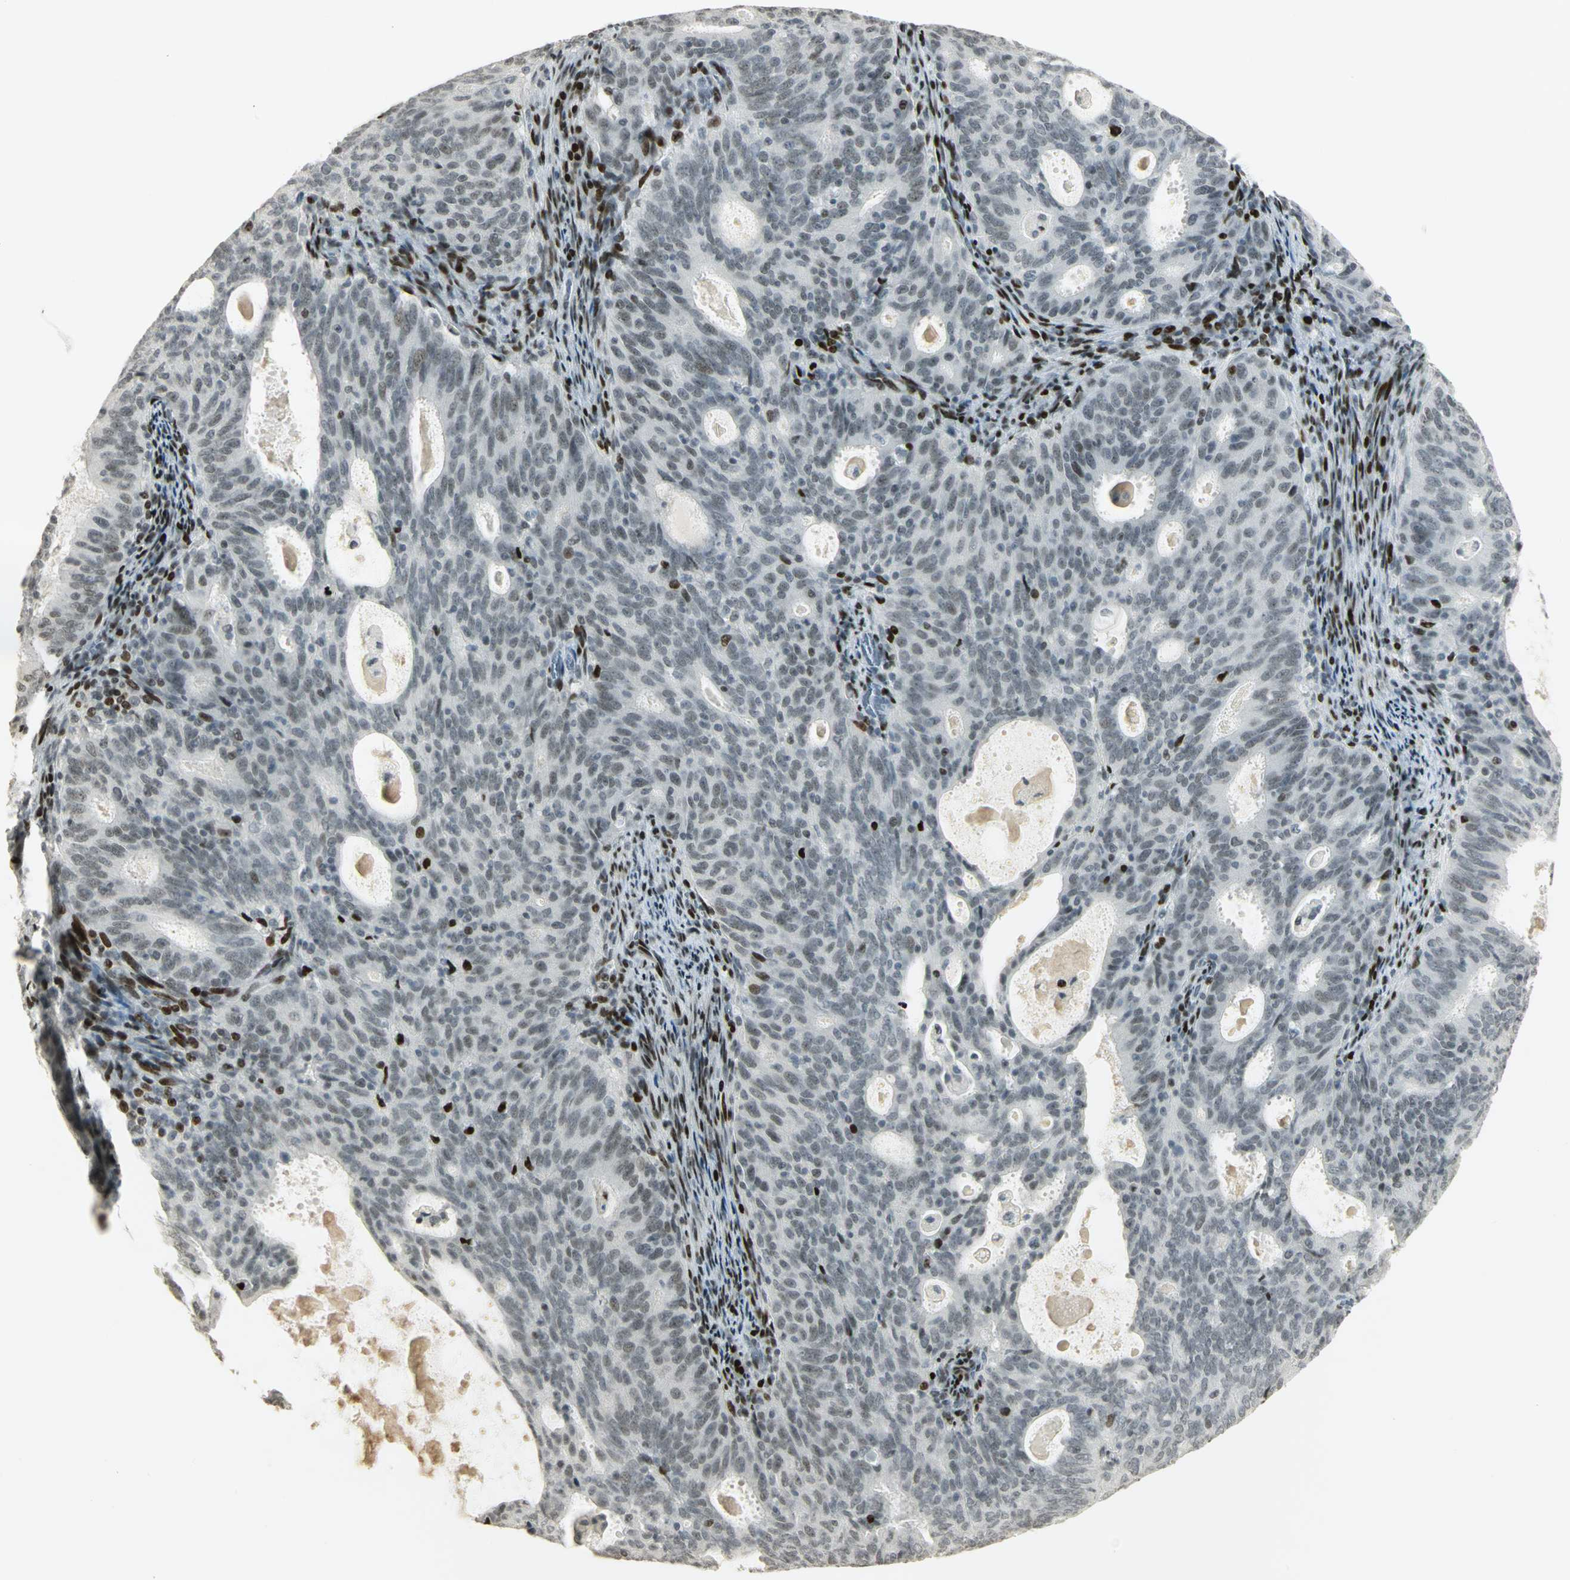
{"staining": {"intensity": "weak", "quantity": "<25%", "location": "nuclear"}, "tissue": "cervical cancer", "cell_type": "Tumor cells", "image_type": "cancer", "snomed": [{"axis": "morphology", "description": "Adenocarcinoma, NOS"}, {"axis": "topography", "description": "Cervix"}], "caption": "Immunohistochemical staining of human cervical adenocarcinoma shows no significant positivity in tumor cells.", "gene": "KDM1A", "patient": {"sex": "female", "age": 44}}